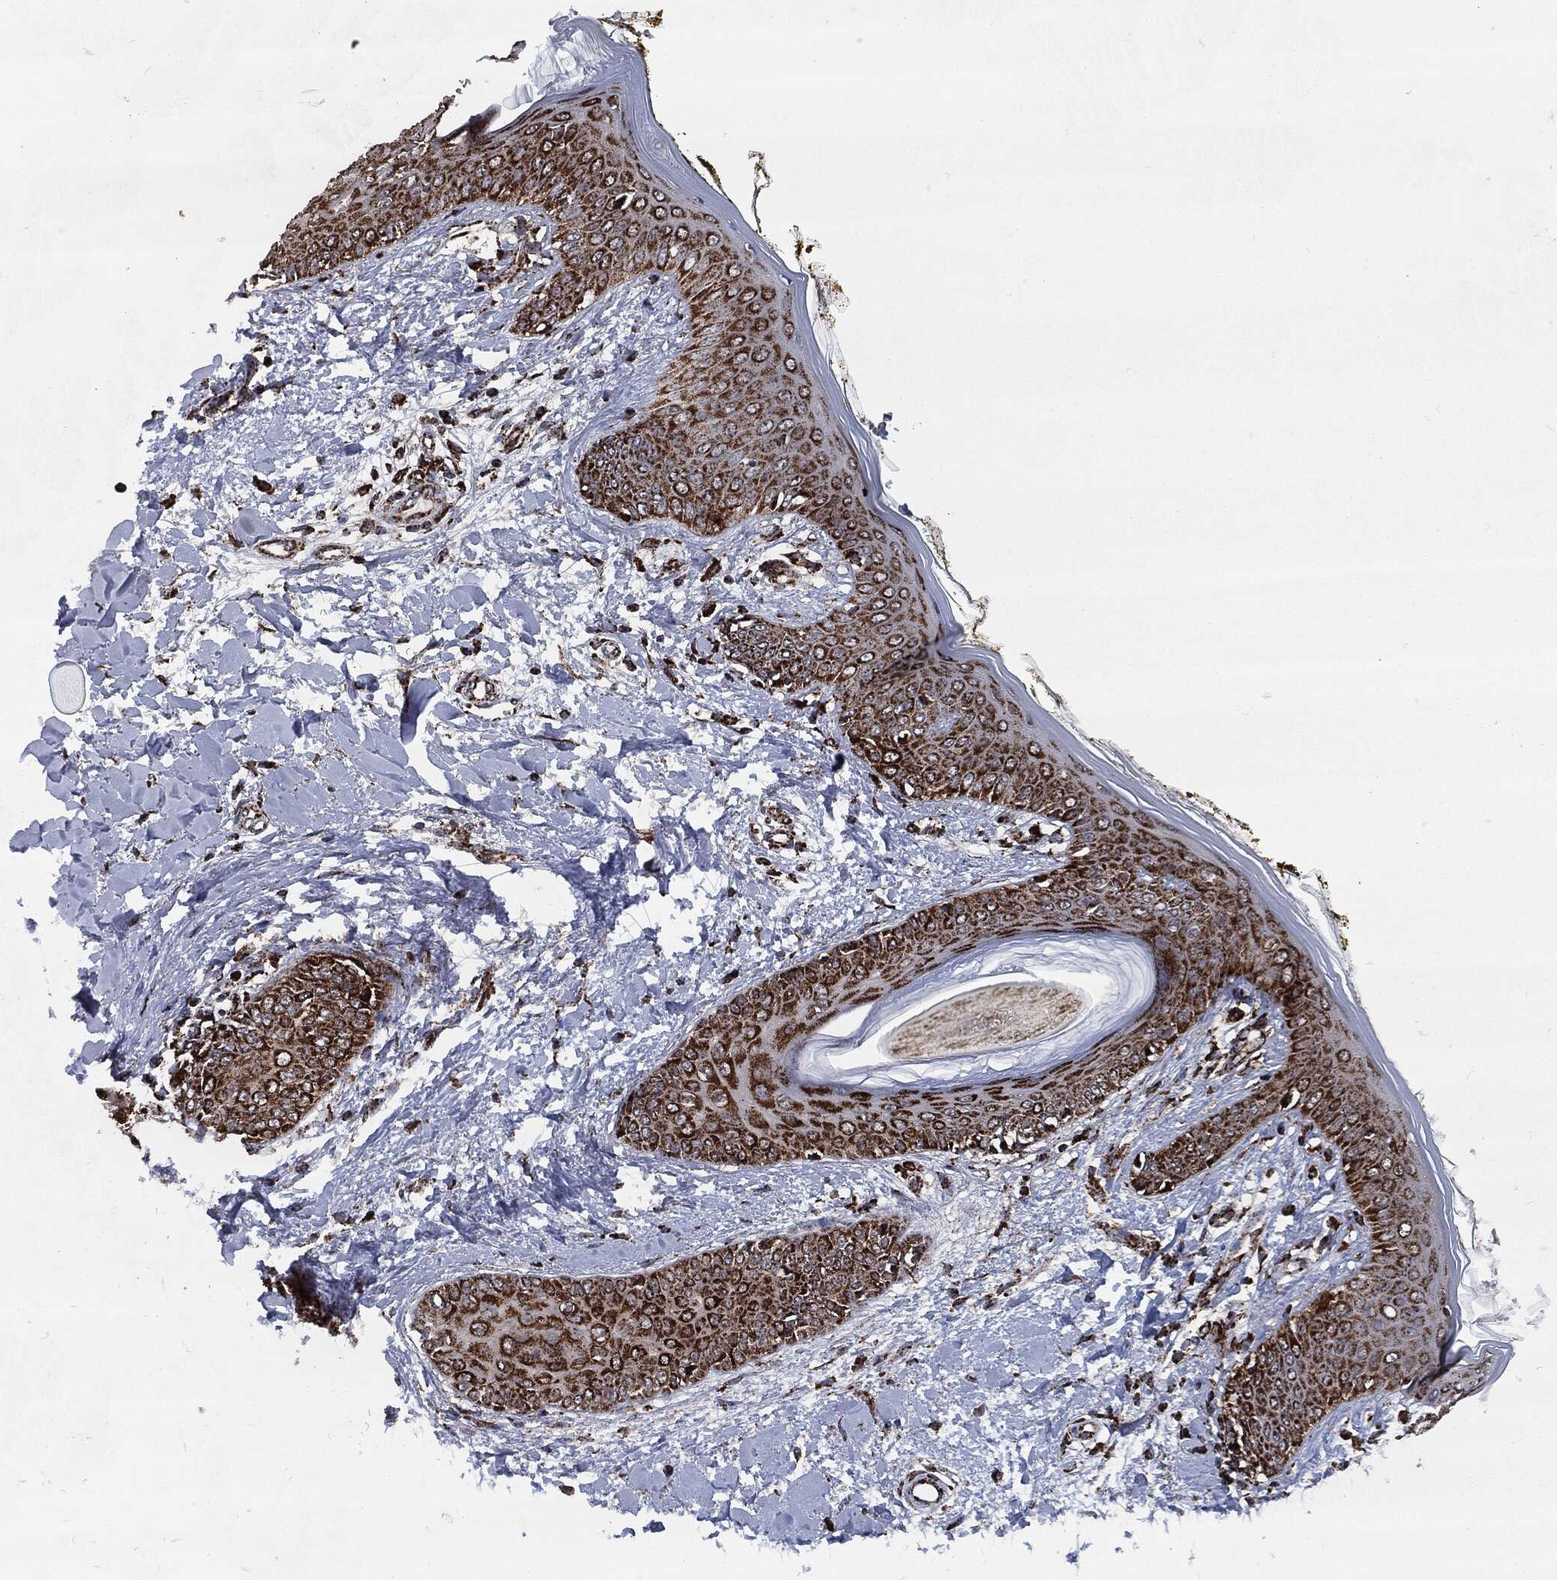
{"staining": {"intensity": "strong", "quantity": "<25%", "location": "cytoplasmic/membranous"}, "tissue": "skin", "cell_type": "Fibroblasts", "image_type": "normal", "snomed": [{"axis": "morphology", "description": "Normal tissue, NOS"}, {"axis": "morphology", "description": "Malignant melanoma, NOS"}, {"axis": "topography", "description": "Skin"}], "caption": "Immunohistochemical staining of normal human skin shows strong cytoplasmic/membranous protein positivity in about <25% of fibroblasts. Immunohistochemistry (ihc) stains the protein of interest in brown and the nuclei are stained blue.", "gene": "FH", "patient": {"sex": "female", "age": 34}}